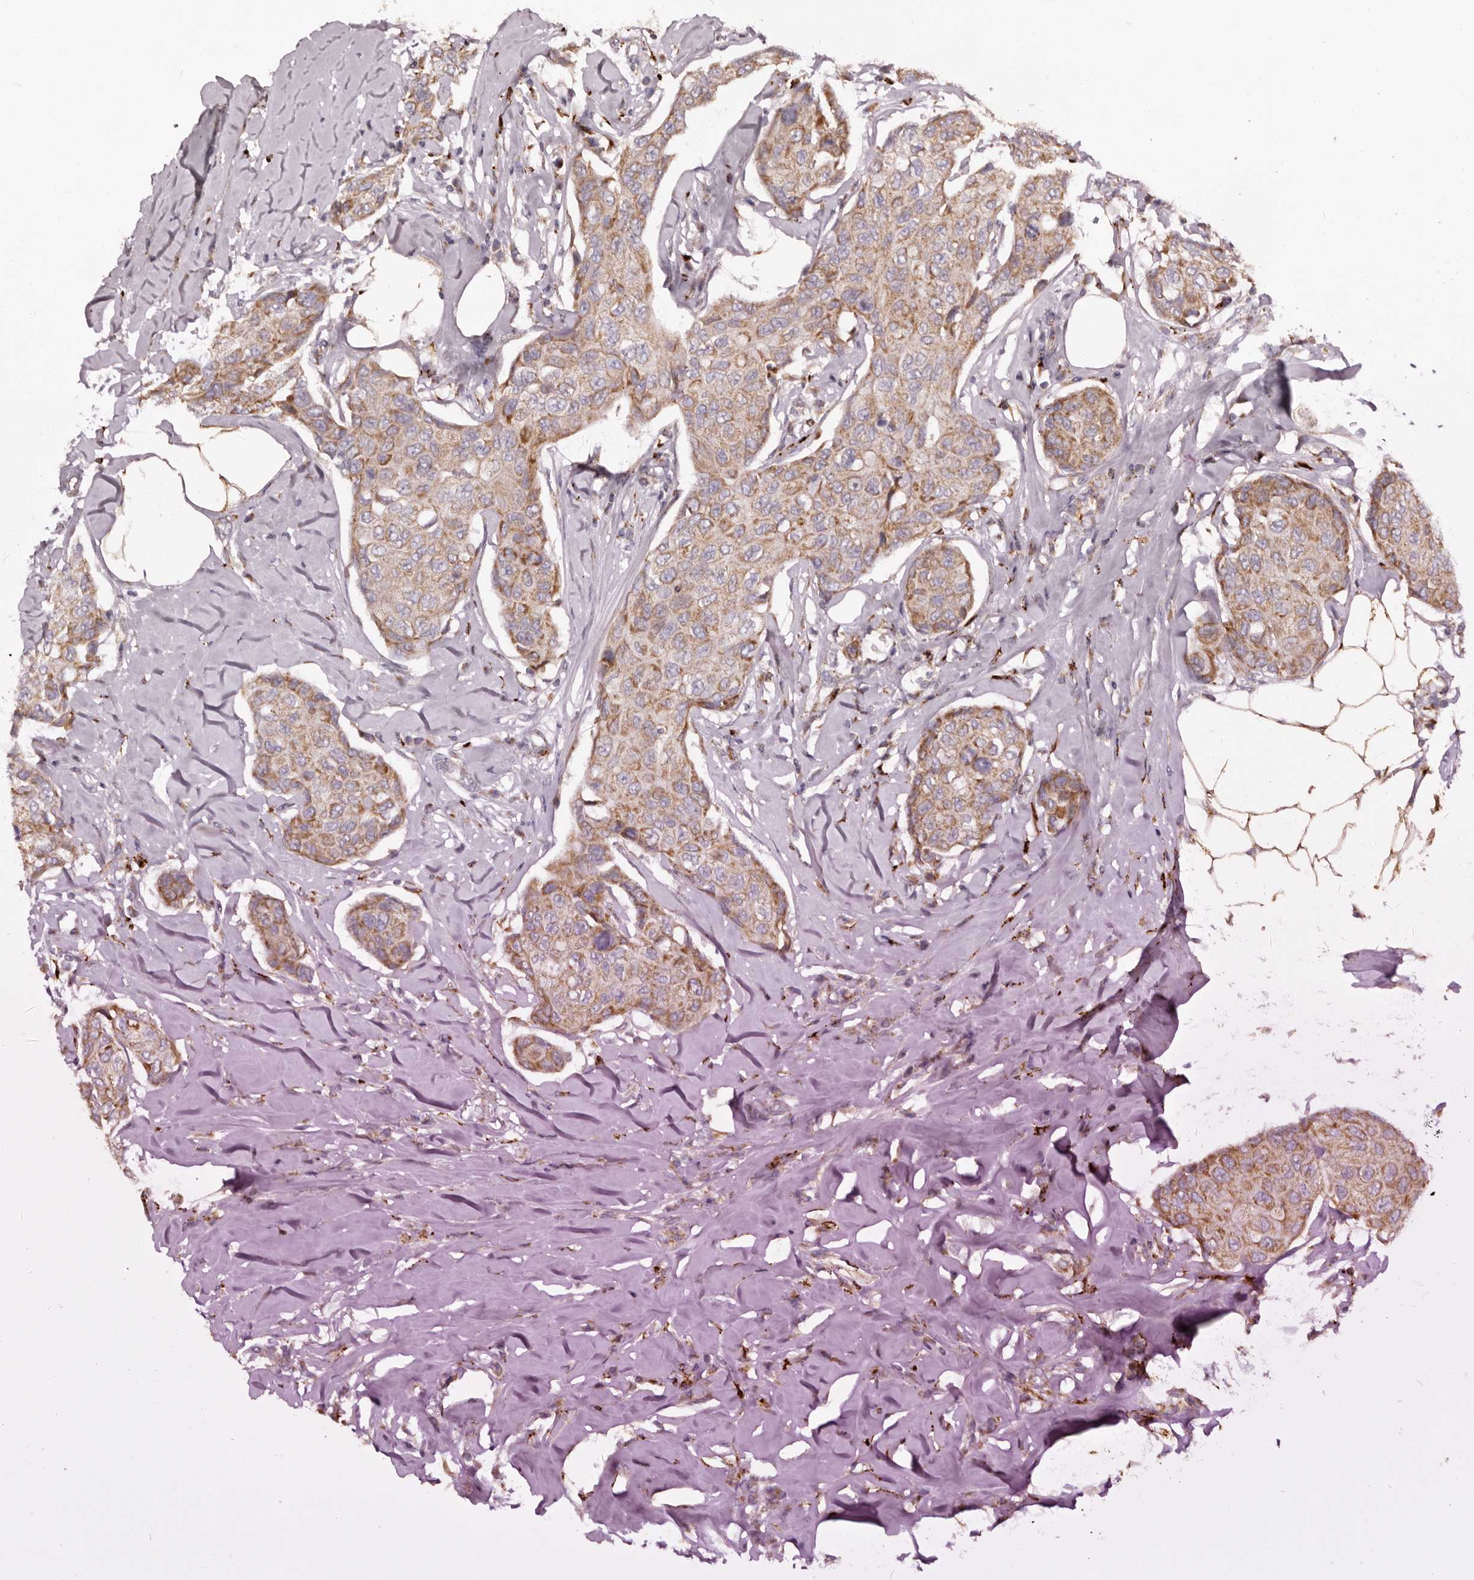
{"staining": {"intensity": "moderate", "quantity": ">75%", "location": "cytoplasmic/membranous"}, "tissue": "breast cancer", "cell_type": "Tumor cells", "image_type": "cancer", "snomed": [{"axis": "morphology", "description": "Duct carcinoma"}, {"axis": "topography", "description": "Breast"}], "caption": "Moderate cytoplasmic/membranous protein positivity is appreciated in approximately >75% of tumor cells in breast cancer.", "gene": "MECR", "patient": {"sex": "female", "age": 80}}